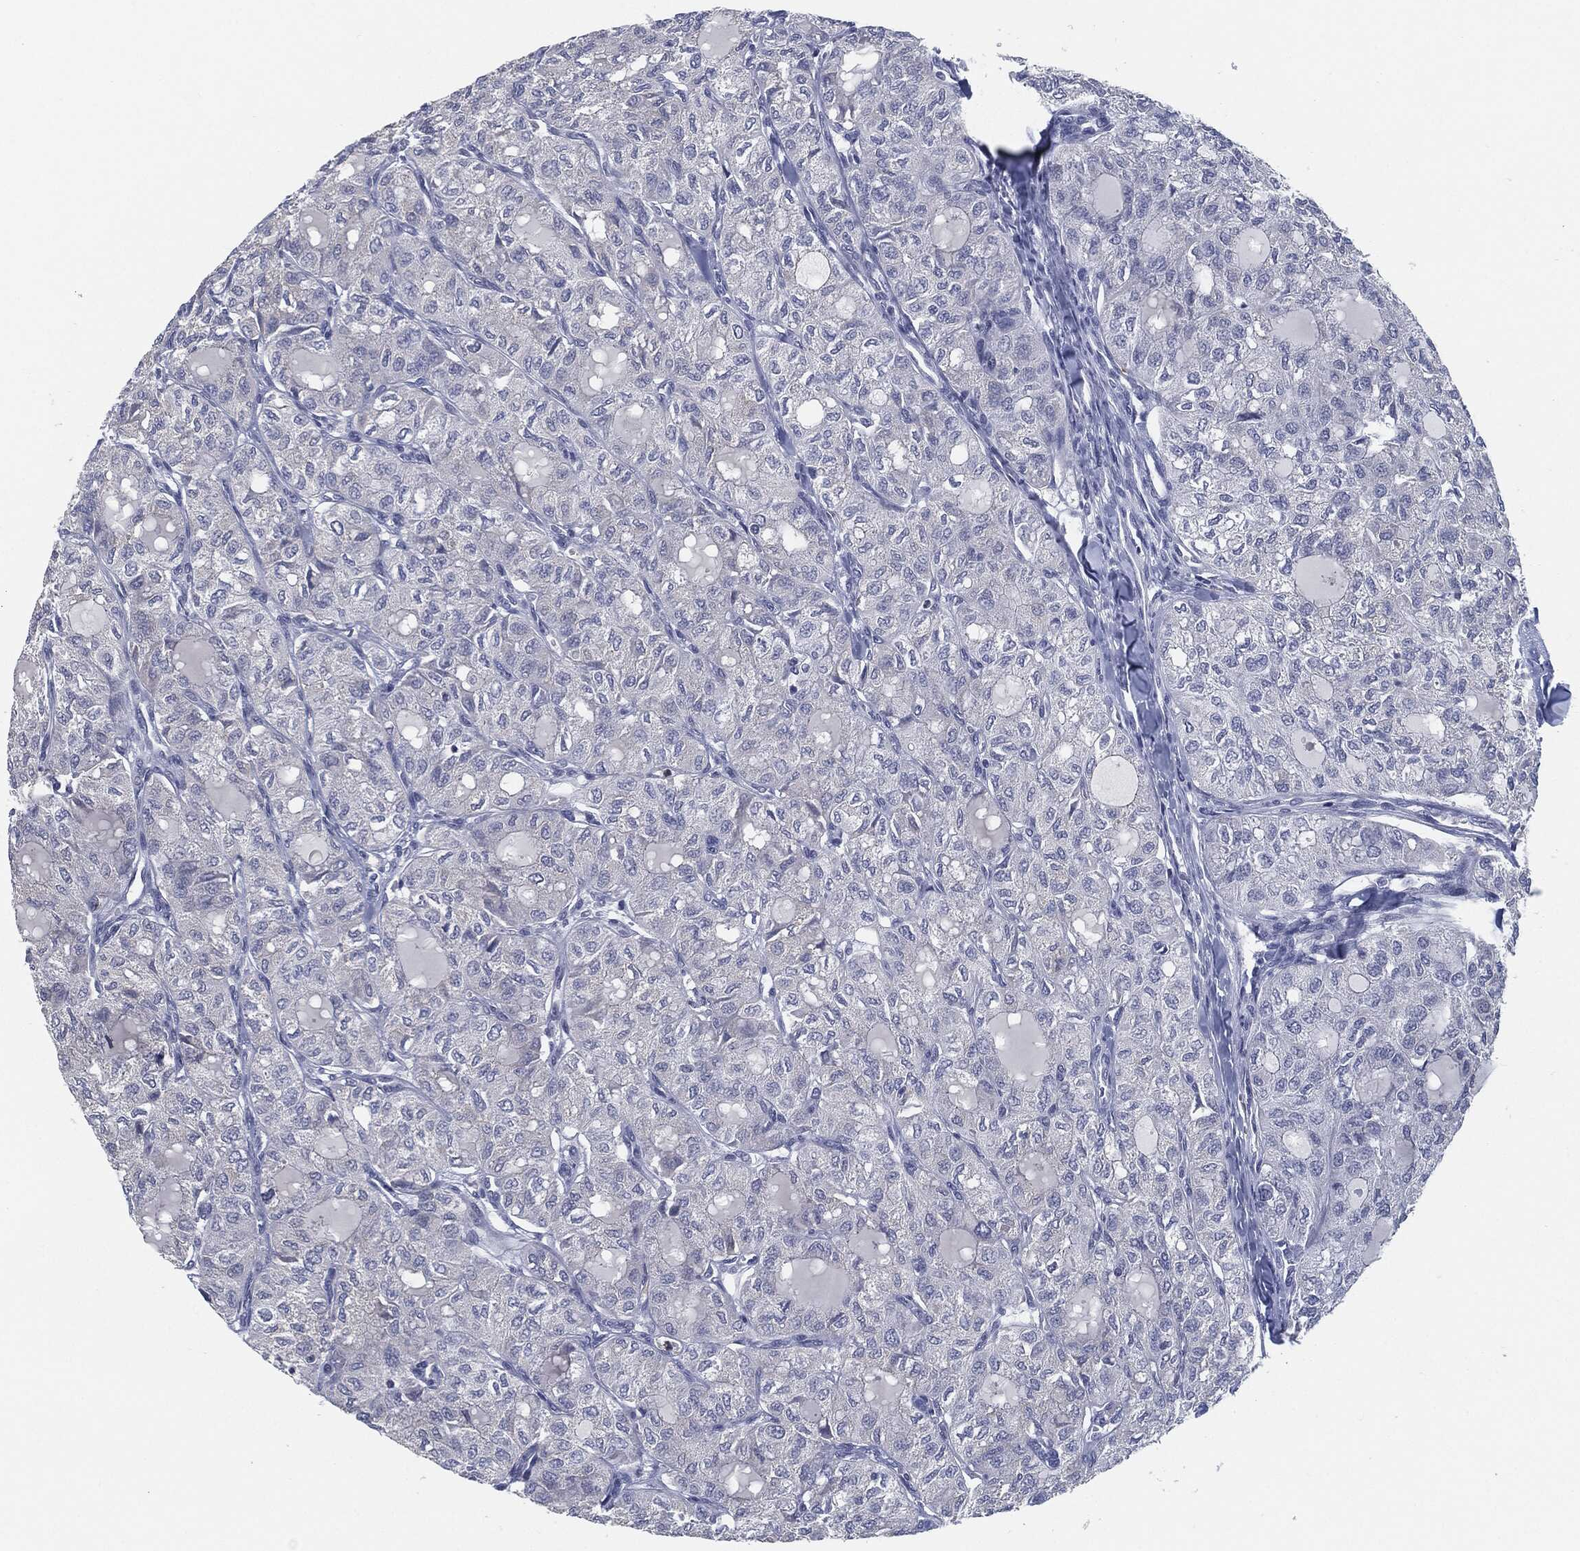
{"staining": {"intensity": "negative", "quantity": "none", "location": "none"}, "tissue": "thyroid cancer", "cell_type": "Tumor cells", "image_type": "cancer", "snomed": [{"axis": "morphology", "description": "Follicular adenoma carcinoma, NOS"}, {"axis": "topography", "description": "Thyroid gland"}], "caption": "High power microscopy image of an immunohistochemistry micrograph of follicular adenoma carcinoma (thyroid), revealing no significant expression in tumor cells.", "gene": "PROM1", "patient": {"sex": "male", "age": 75}}